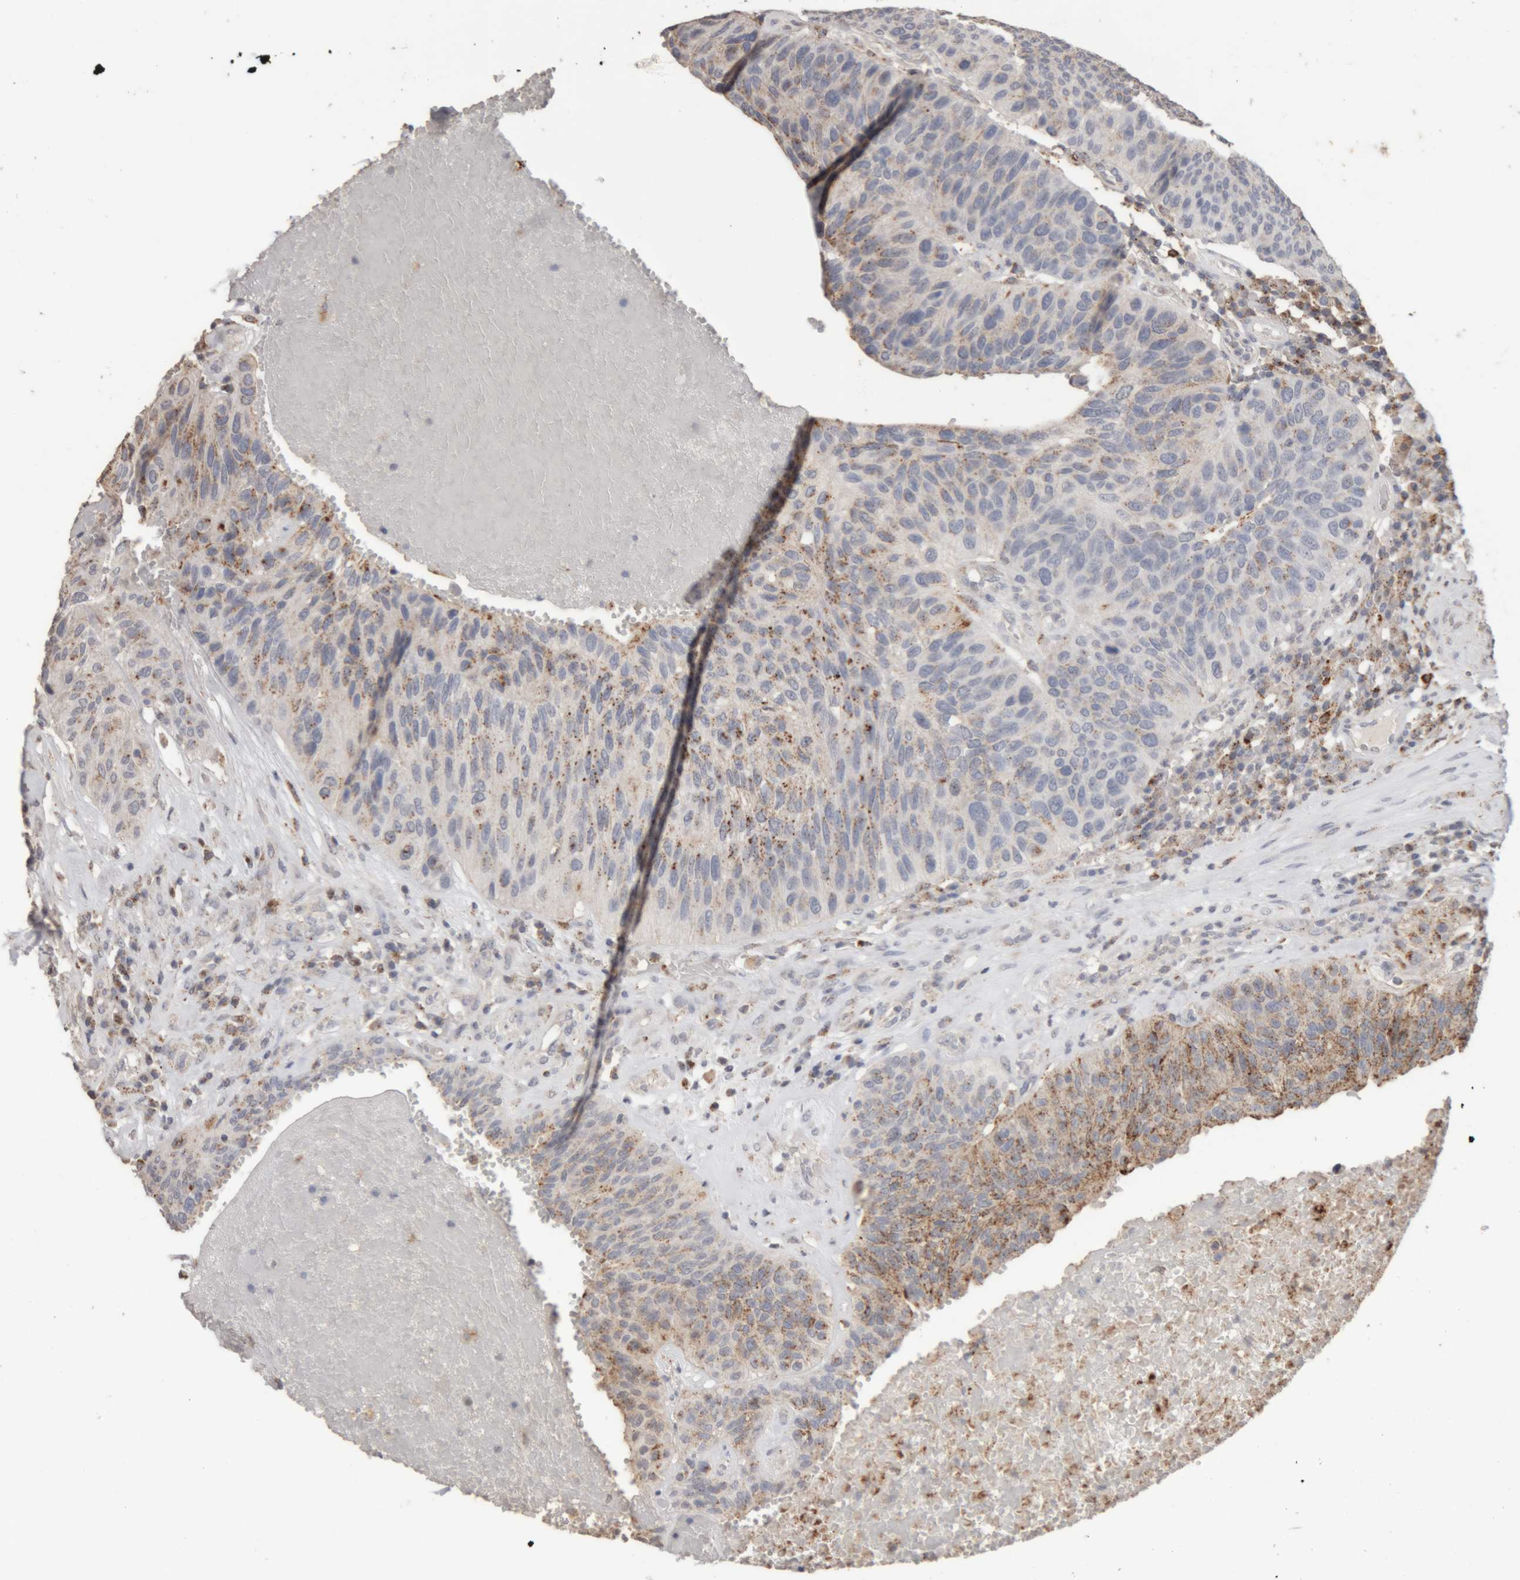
{"staining": {"intensity": "moderate", "quantity": "25%-75%", "location": "cytoplasmic/membranous"}, "tissue": "urothelial cancer", "cell_type": "Tumor cells", "image_type": "cancer", "snomed": [{"axis": "morphology", "description": "Urothelial carcinoma, High grade"}, {"axis": "topography", "description": "Urinary bladder"}], "caption": "This is a photomicrograph of immunohistochemistry (IHC) staining of urothelial cancer, which shows moderate expression in the cytoplasmic/membranous of tumor cells.", "gene": "ARSA", "patient": {"sex": "male", "age": 66}}